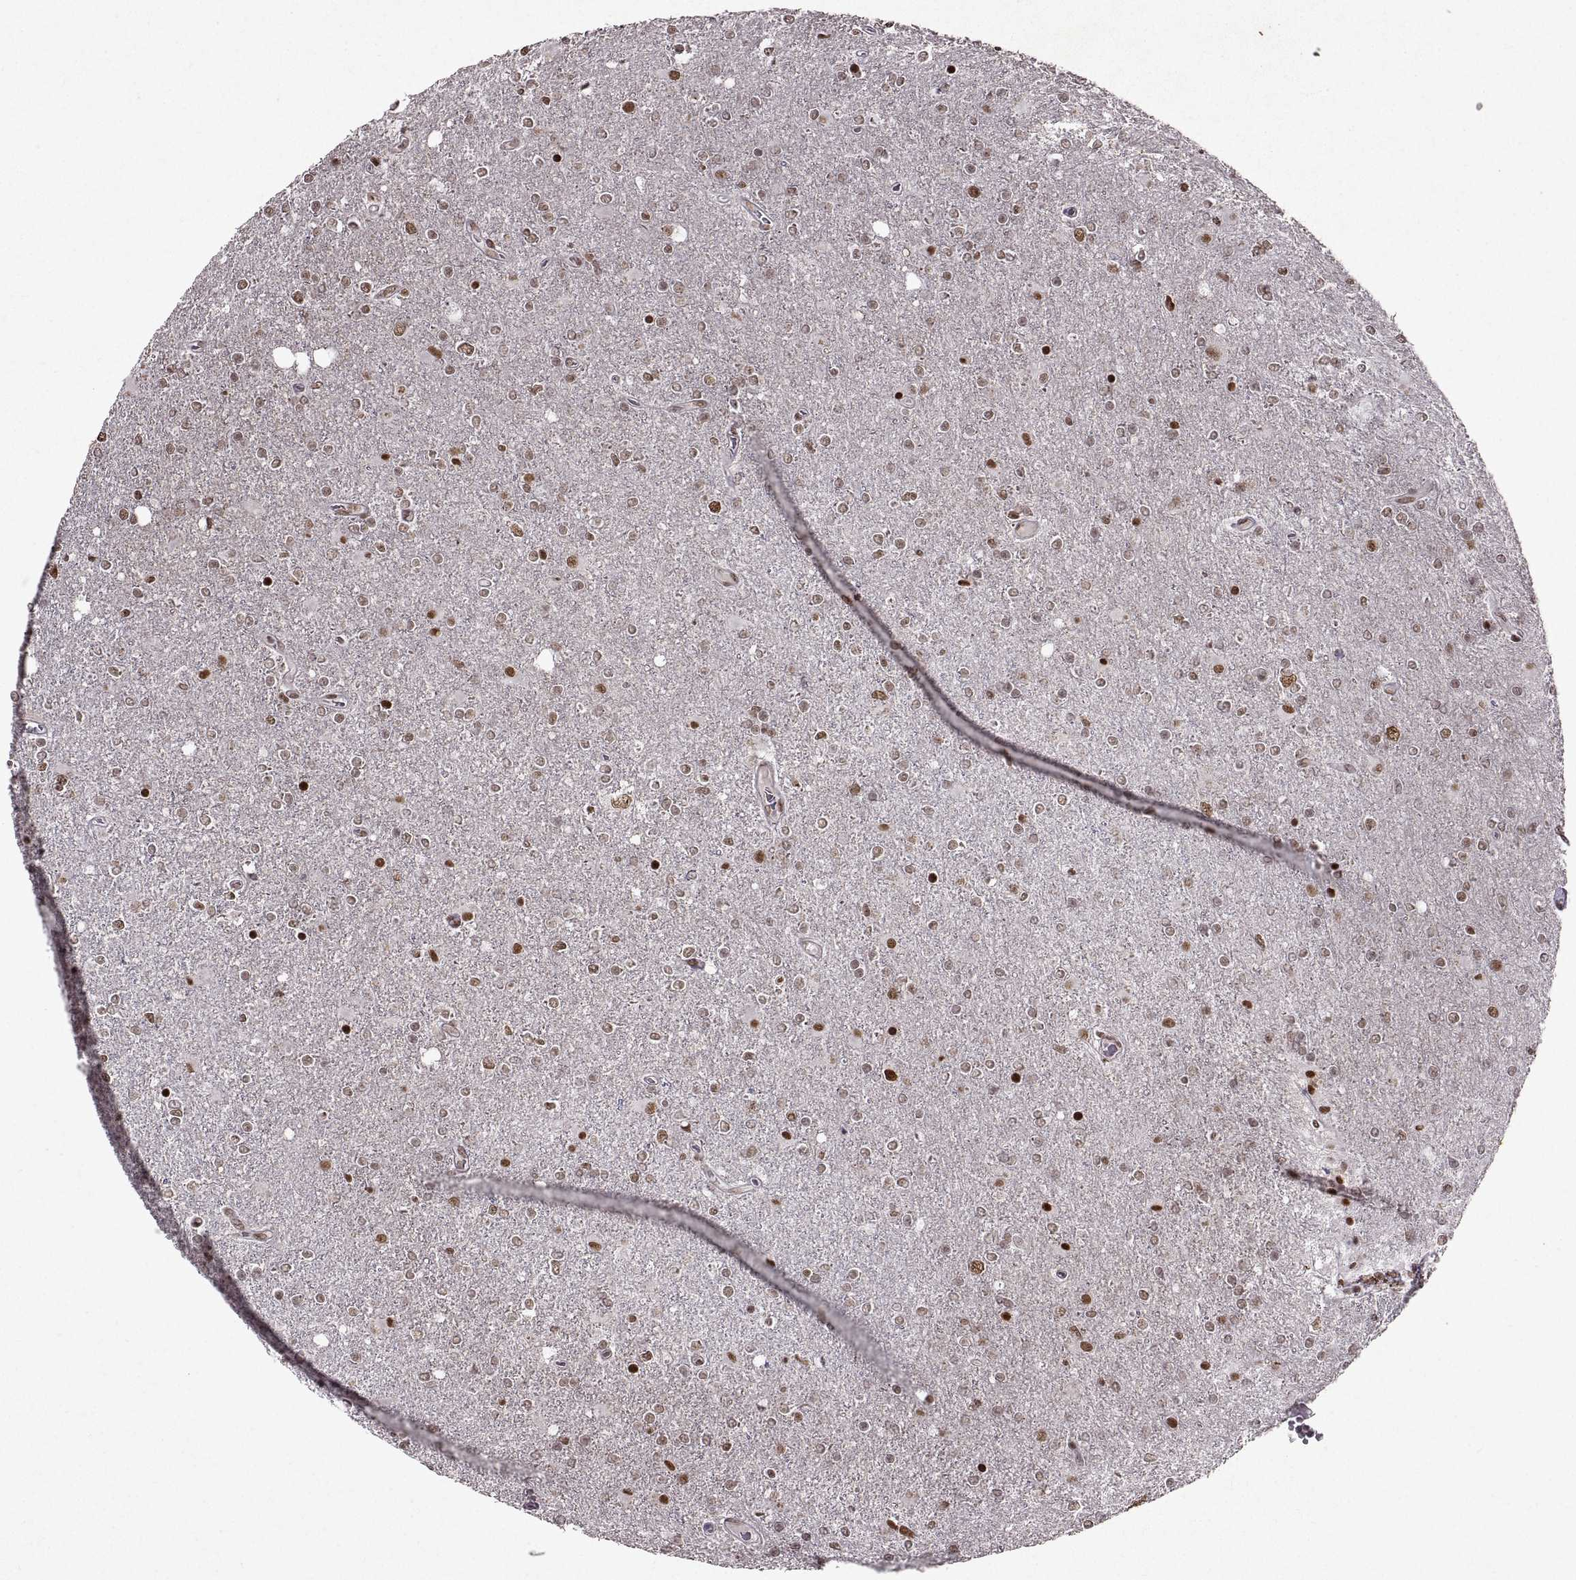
{"staining": {"intensity": "strong", "quantity": "25%-75%", "location": "nuclear"}, "tissue": "glioma", "cell_type": "Tumor cells", "image_type": "cancer", "snomed": [{"axis": "morphology", "description": "Glioma, malignant, High grade"}, {"axis": "topography", "description": "Cerebral cortex"}], "caption": "A photomicrograph of human glioma stained for a protein displays strong nuclear brown staining in tumor cells. The protein is stained brown, and the nuclei are stained in blue (DAB IHC with brightfield microscopy, high magnification).", "gene": "MT1E", "patient": {"sex": "male", "age": 70}}